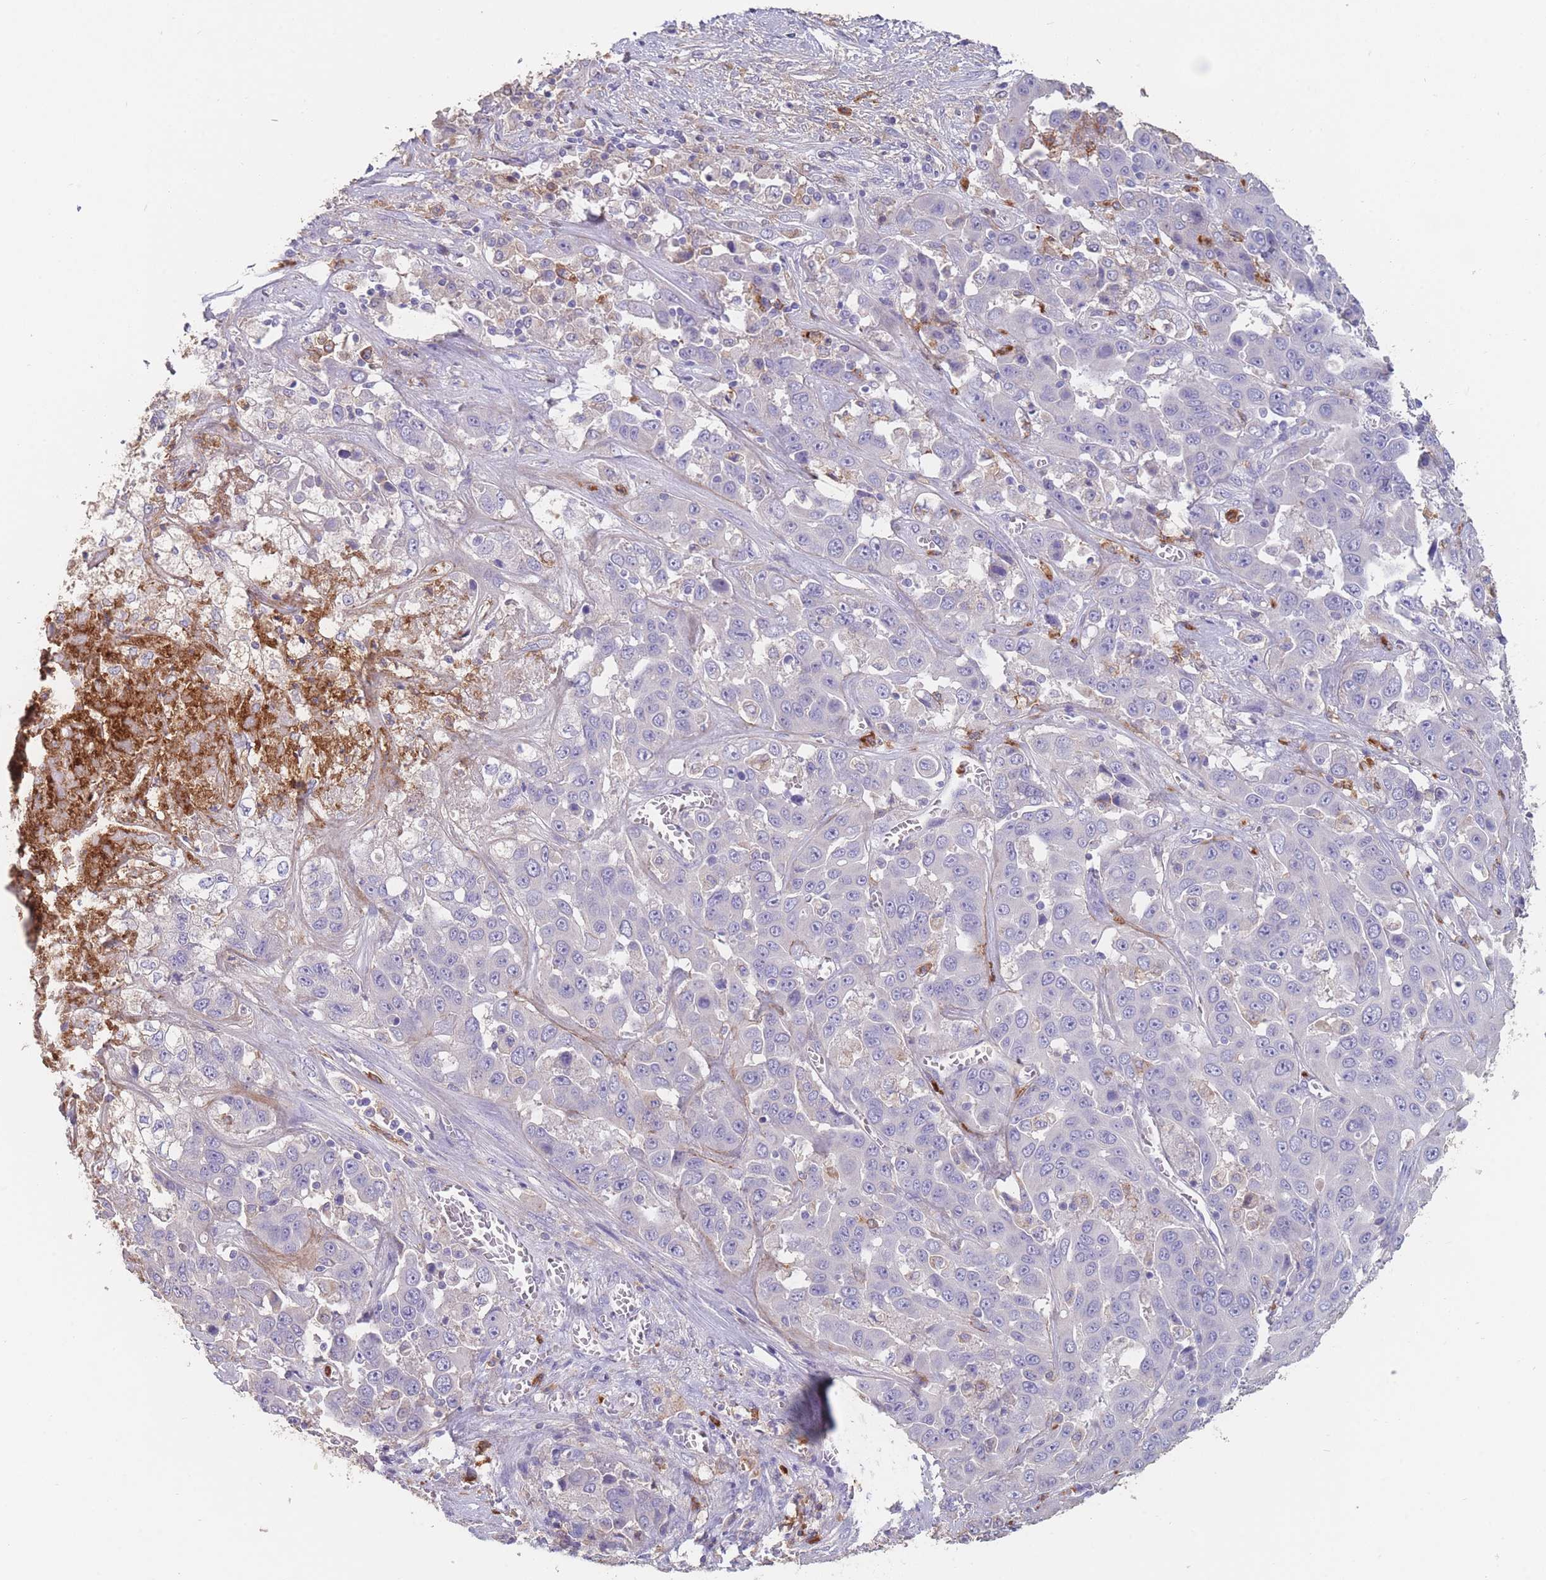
{"staining": {"intensity": "negative", "quantity": "none", "location": "none"}, "tissue": "liver cancer", "cell_type": "Tumor cells", "image_type": "cancer", "snomed": [{"axis": "morphology", "description": "Cholangiocarcinoma"}, {"axis": "topography", "description": "Liver"}], "caption": "Liver cancer was stained to show a protein in brown. There is no significant staining in tumor cells. (DAB (3,3'-diaminobenzidine) IHC with hematoxylin counter stain).", "gene": "CLEC12A", "patient": {"sex": "female", "age": 52}}